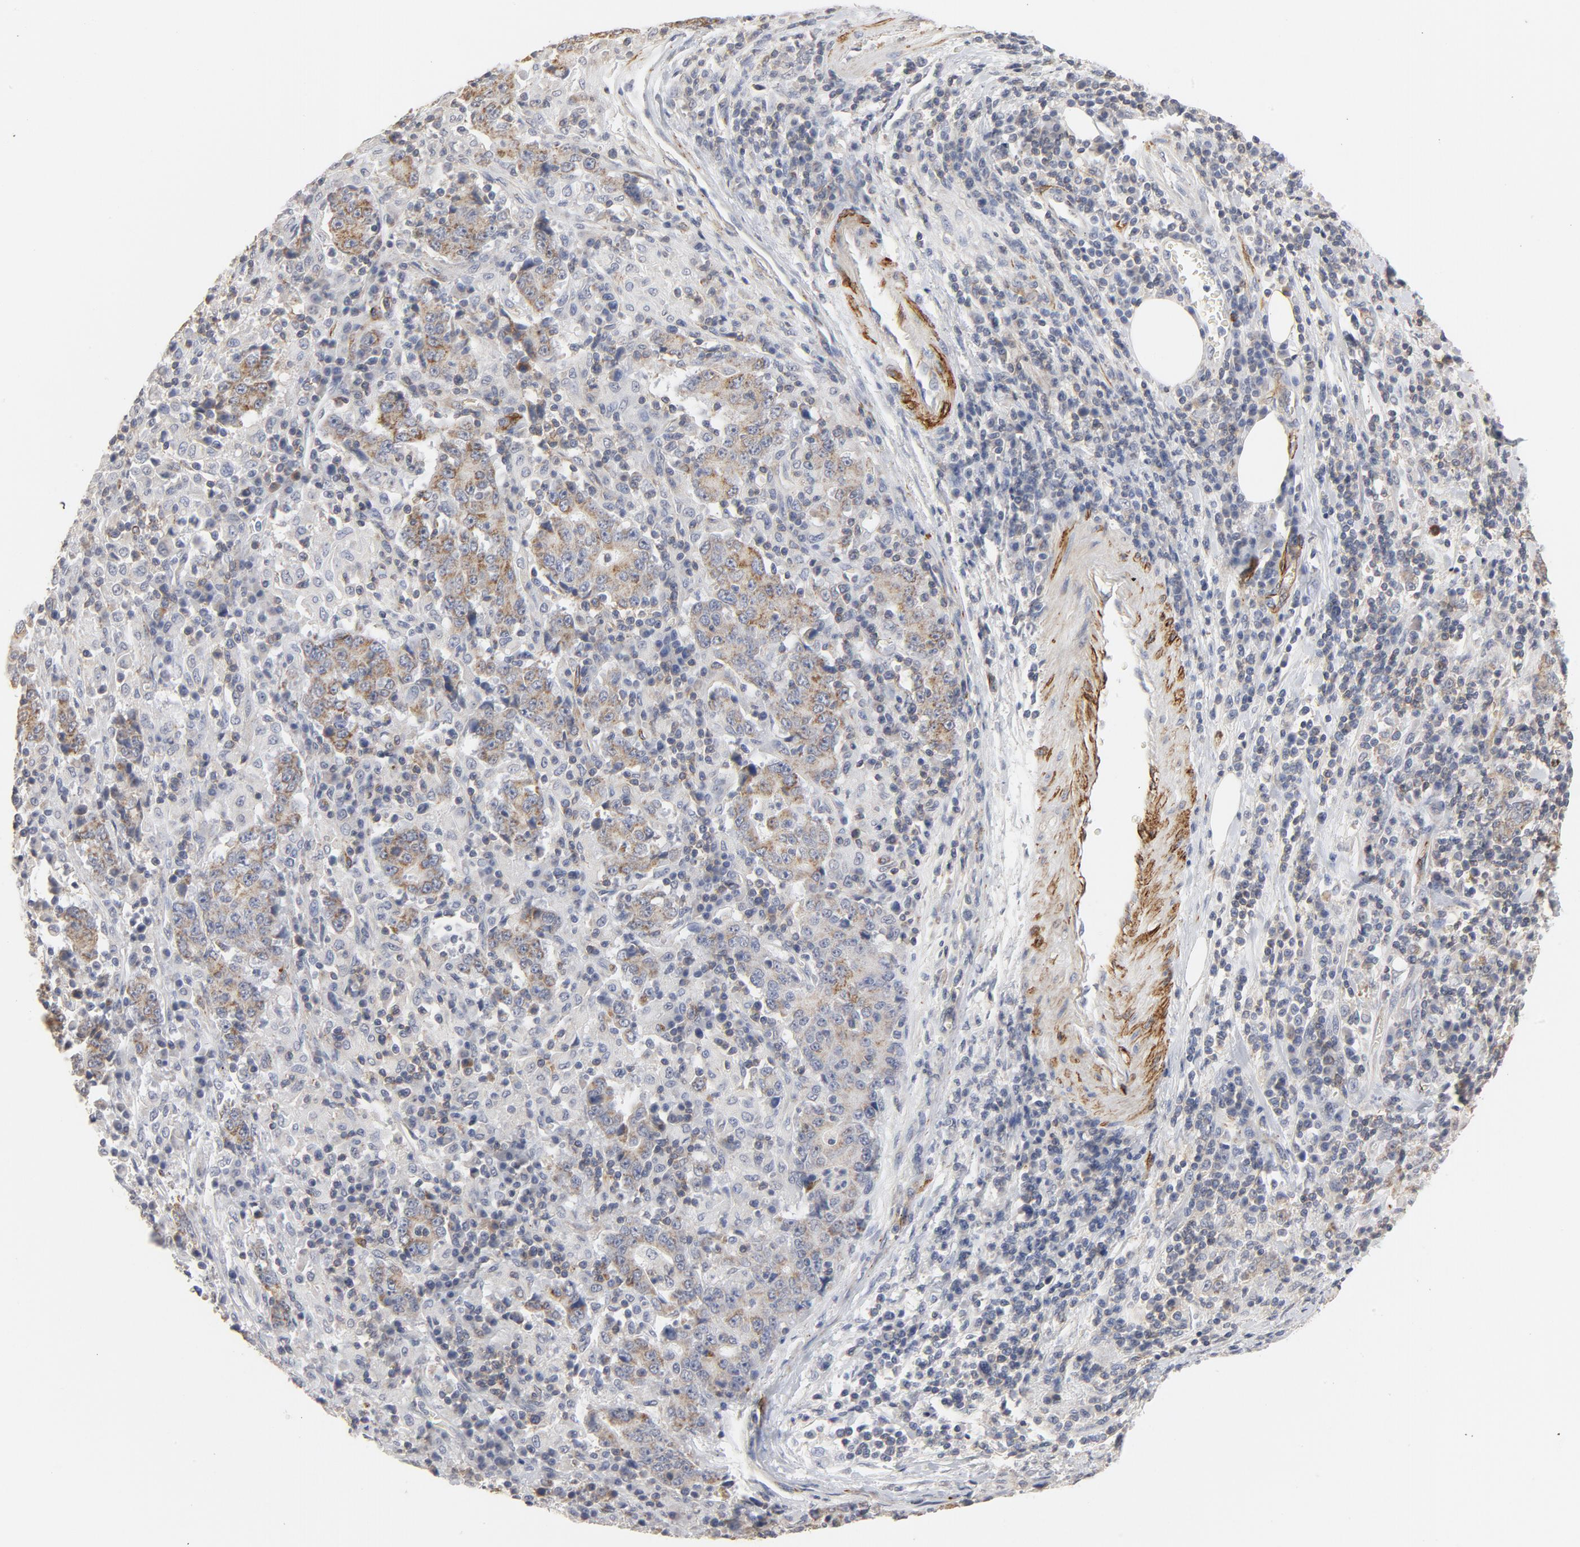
{"staining": {"intensity": "weak", "quantity": ">75%", "location": "cytoplasmic/membranous"}, "tissue": "stomach cancer", "cell_type": "Tumor cells", "image_type": "cancer", "snomed": [{"axis": "morphology", "description": "Normal tissue, NOS"}, {"axis": "morphology", "description": "Adenocarcinoma, NOS"}, {"axis": "topography", "description": "Stomach, upper"}, {"axis": "topography", "description": "Stomach"}], "caption": "This photomicrograph shows immunohistochemistry staining of stomach cancer, with low weak cytoplasmic/membranous expression in approximately >75% of tumor cells.", "gene": "GNG2", "patient": {"sex": "male", "age": 59}}